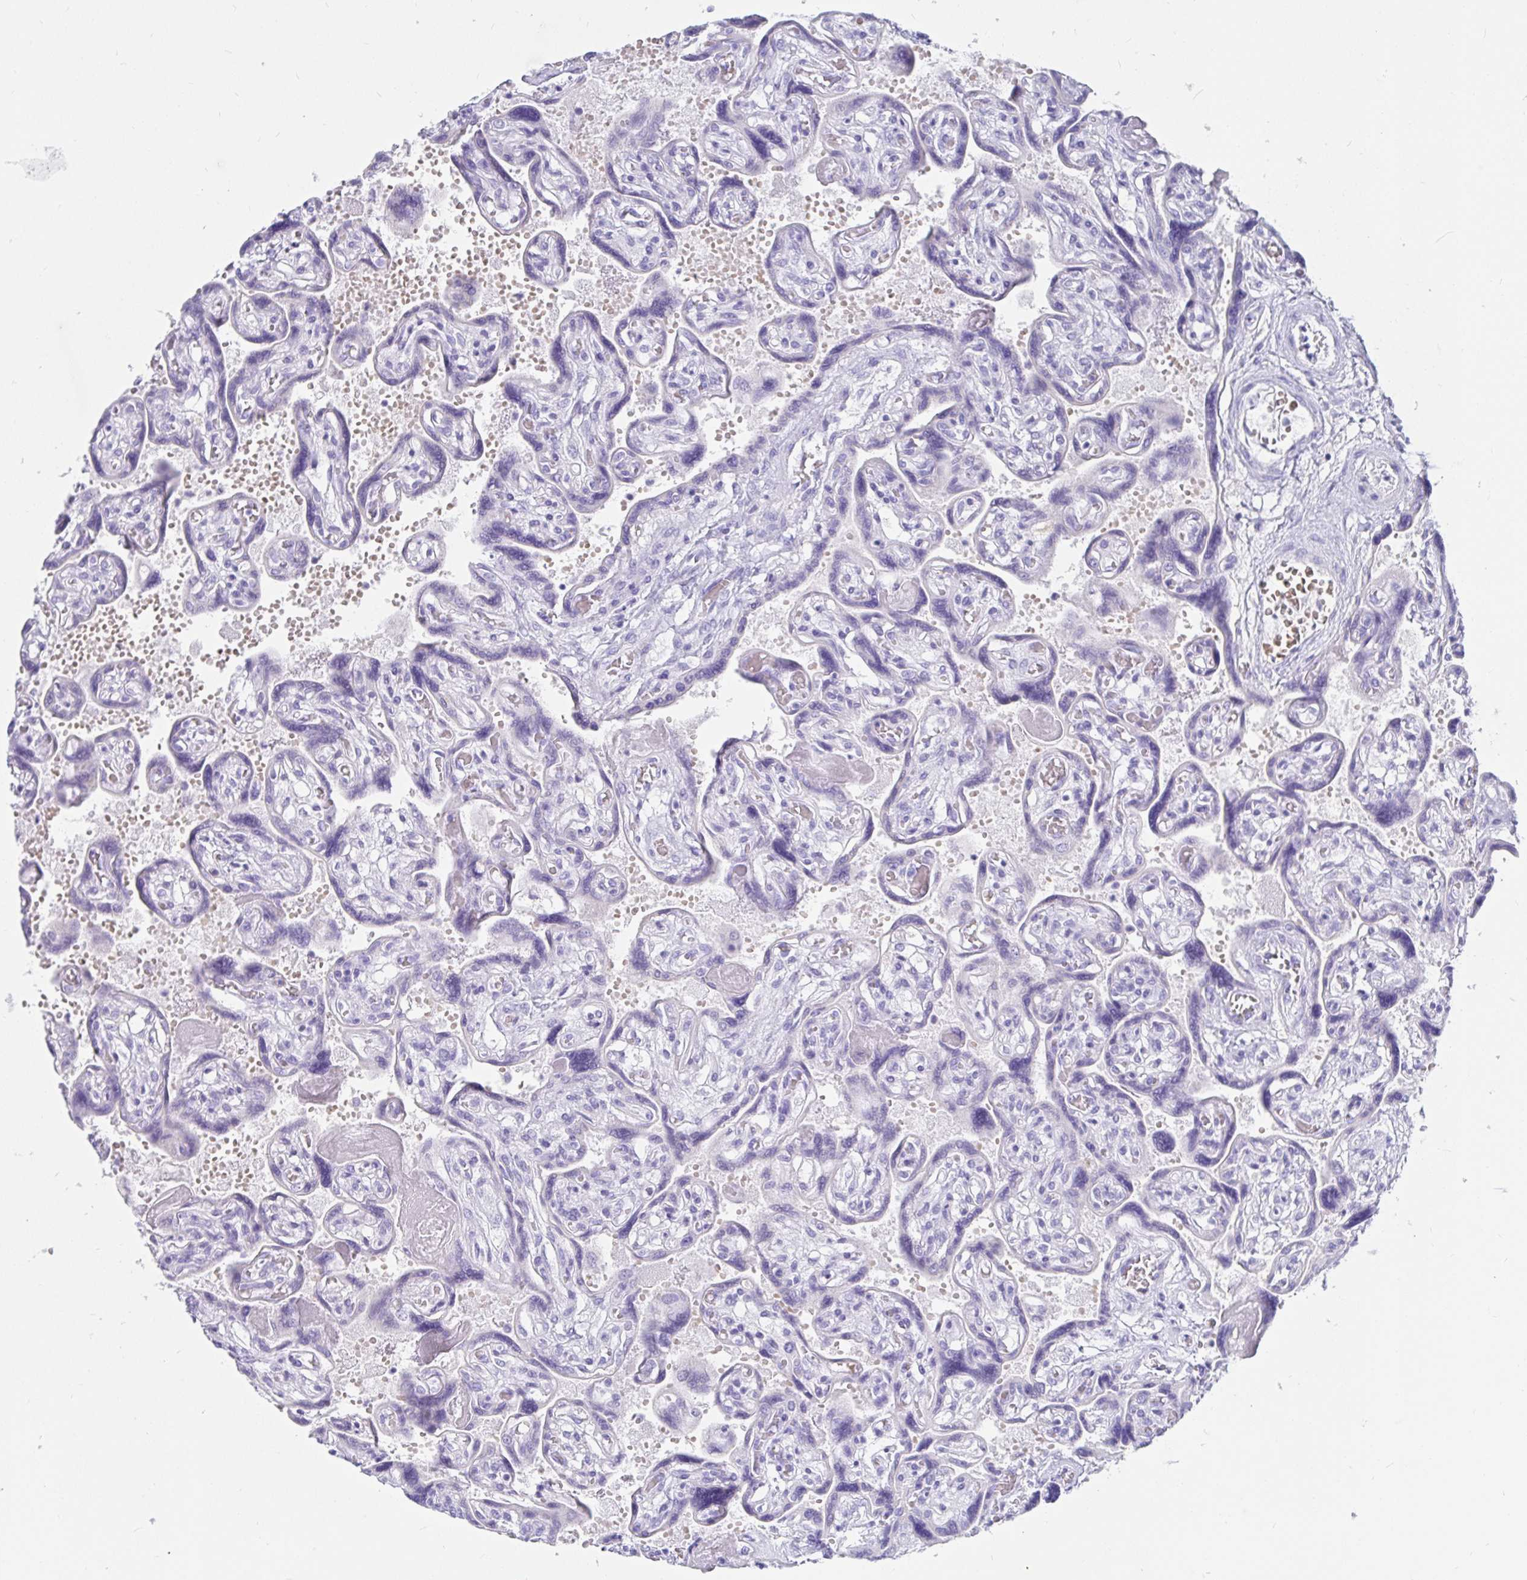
{"staining": {"intensity": "negative", "quantity": "none", "location": "none"}, "tissue": "placenta", "cell_type": "Decidual cells", "image_type": "normal", "snomed": [{"axis": "morphology", "description": "Normal tissue, NOS"}, {"axis": "topography", "description": "Placenta"}], "caption": "Immunohistochemistry (IHC) of unremarkable placenta shows no expression in decidual cells.", "gene": "ZPBP2", "patient": {"sex": "female", "age": 32}}